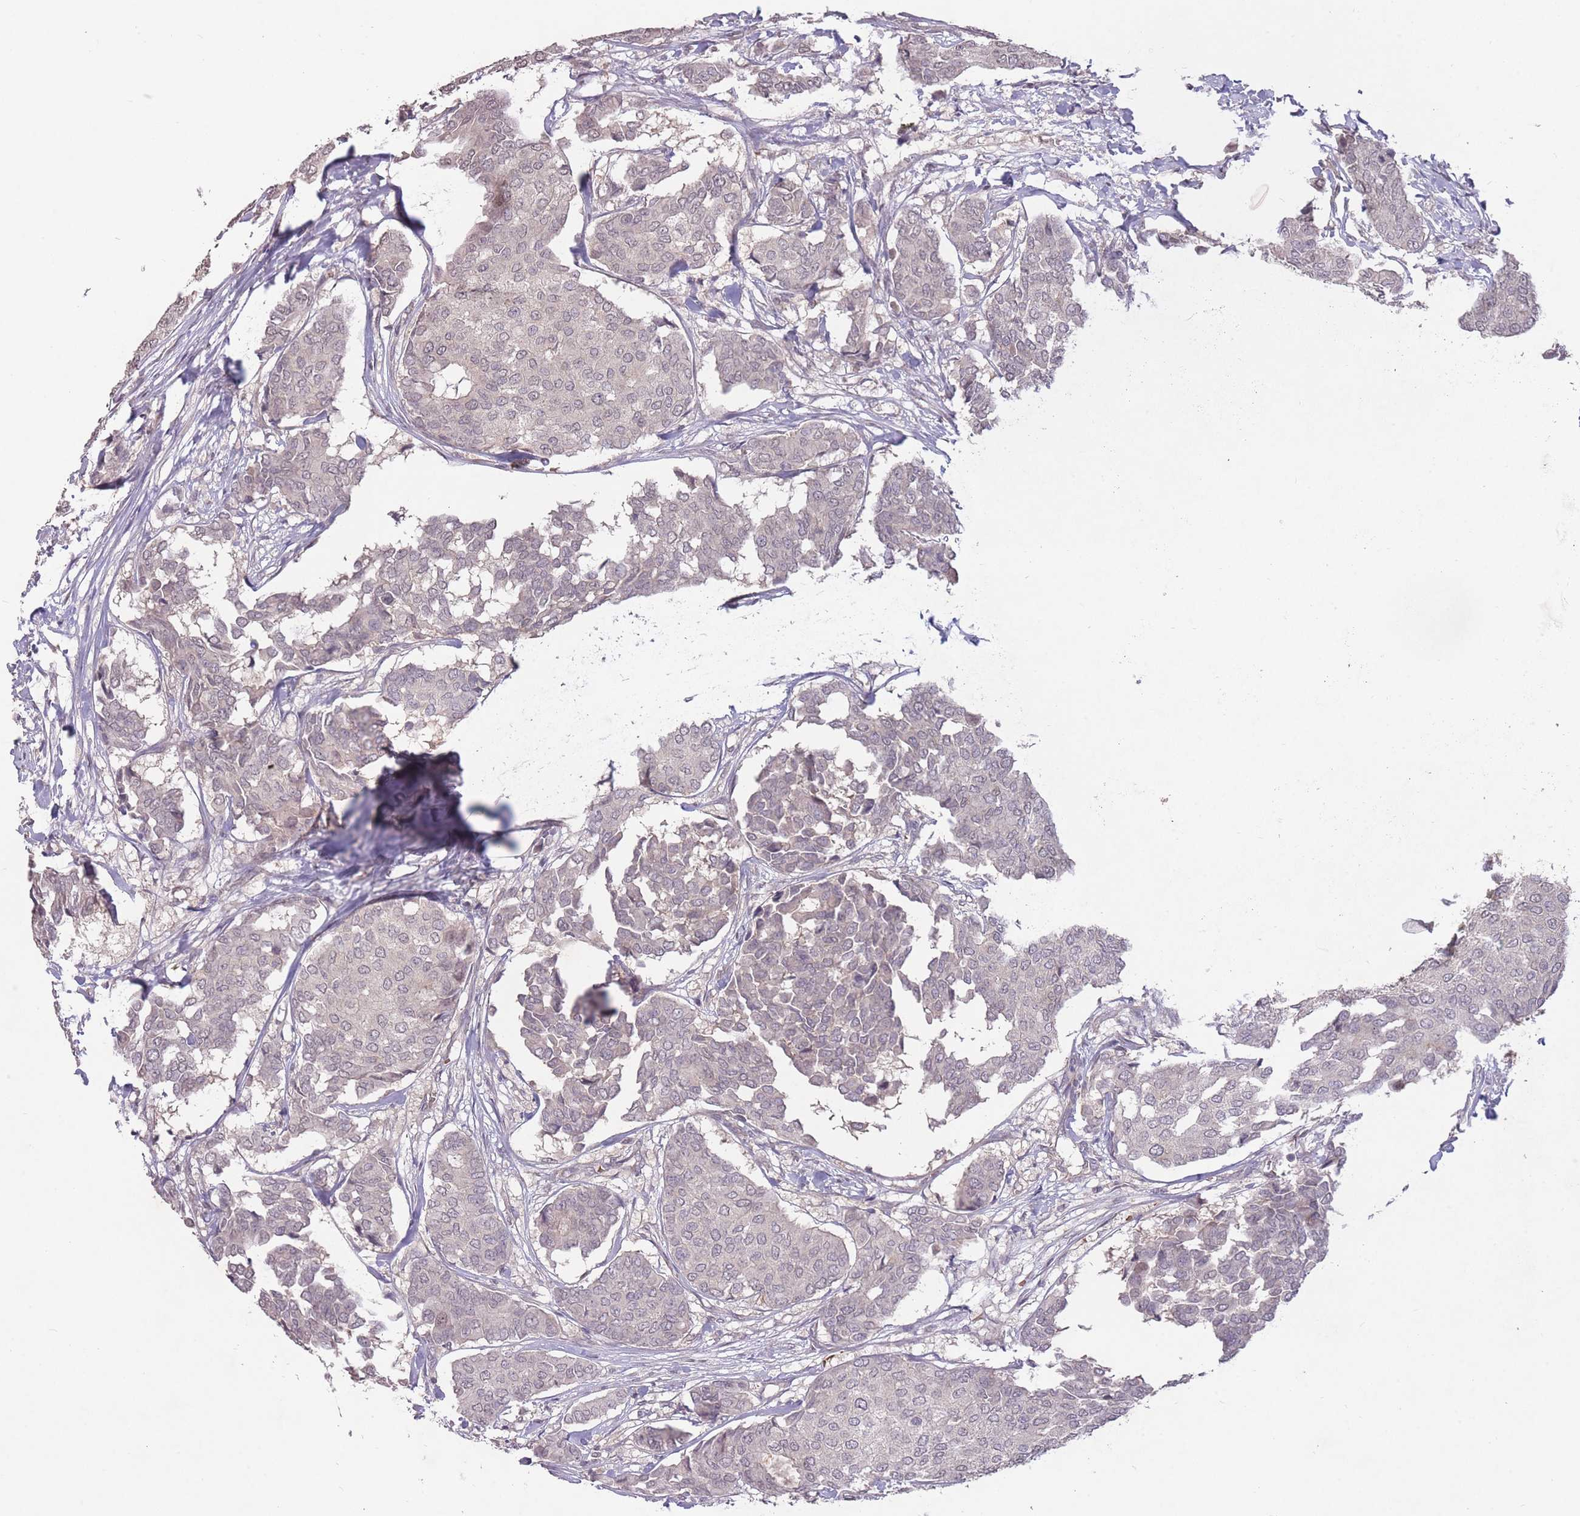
{"staining": {"intensity": "negative", "quantity": "none", "location": "none"}, "tissue": "breast cancer", "cell_type": "Tumor cells", "image_type": "cancer", "snomed": [{"axis": "morphology", "description": "Duct carcinoma"}, {"axis": "topography", "description": "Breast"}], "caption": "High magnification brightfield microscopy of invasive ductal carcinoma (breast) stained with DAB (3,3'-diaminobenzidine) (brown) and counterstained with hematoxylin (blue): tumor cells show no significant positivity.", "gene": "ADCYAP1R1", "patient": {"sex": "female", "age": 75}}